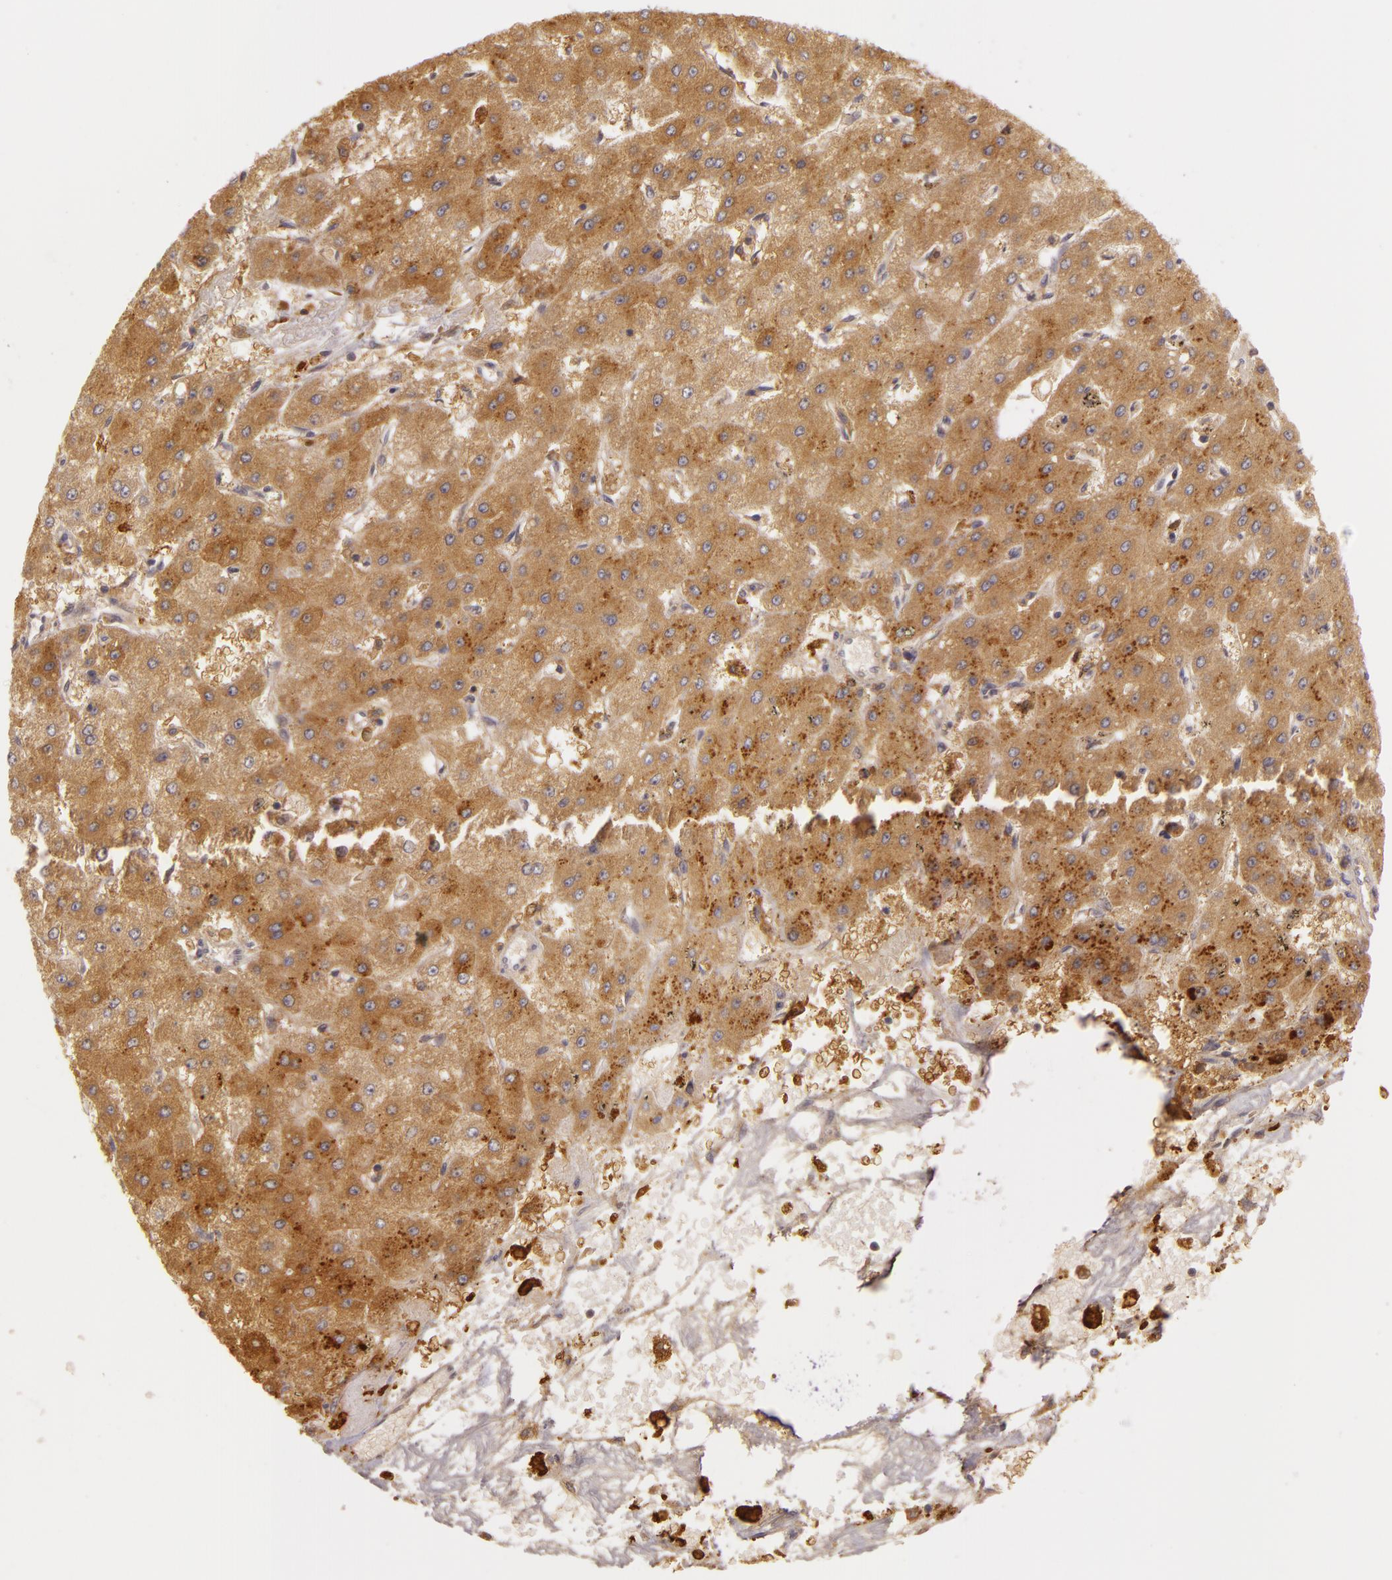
{"staining": {"intensity": "moderate", "quantity": ">75%", "location": "cytoplasmic/membranous"}, "tissue": "liver cancer", "cell_type": "Tumor cells", "image_type": "cancer", "snomed": [{"axis": "morphology", "description": "Carcinoma, Hepatocellular, NOS"}, {"axis": "topography", "description": "Liver"}], "caption": "Moderate cytoplasmic/membranous staining for a protein is identified in approximately >75% of tumor cells of liver cancer (hepatocellular carcinoma) using IHC.", "gene": "PPP1R3F", "patient": {"sex": "female", "age": 52}}